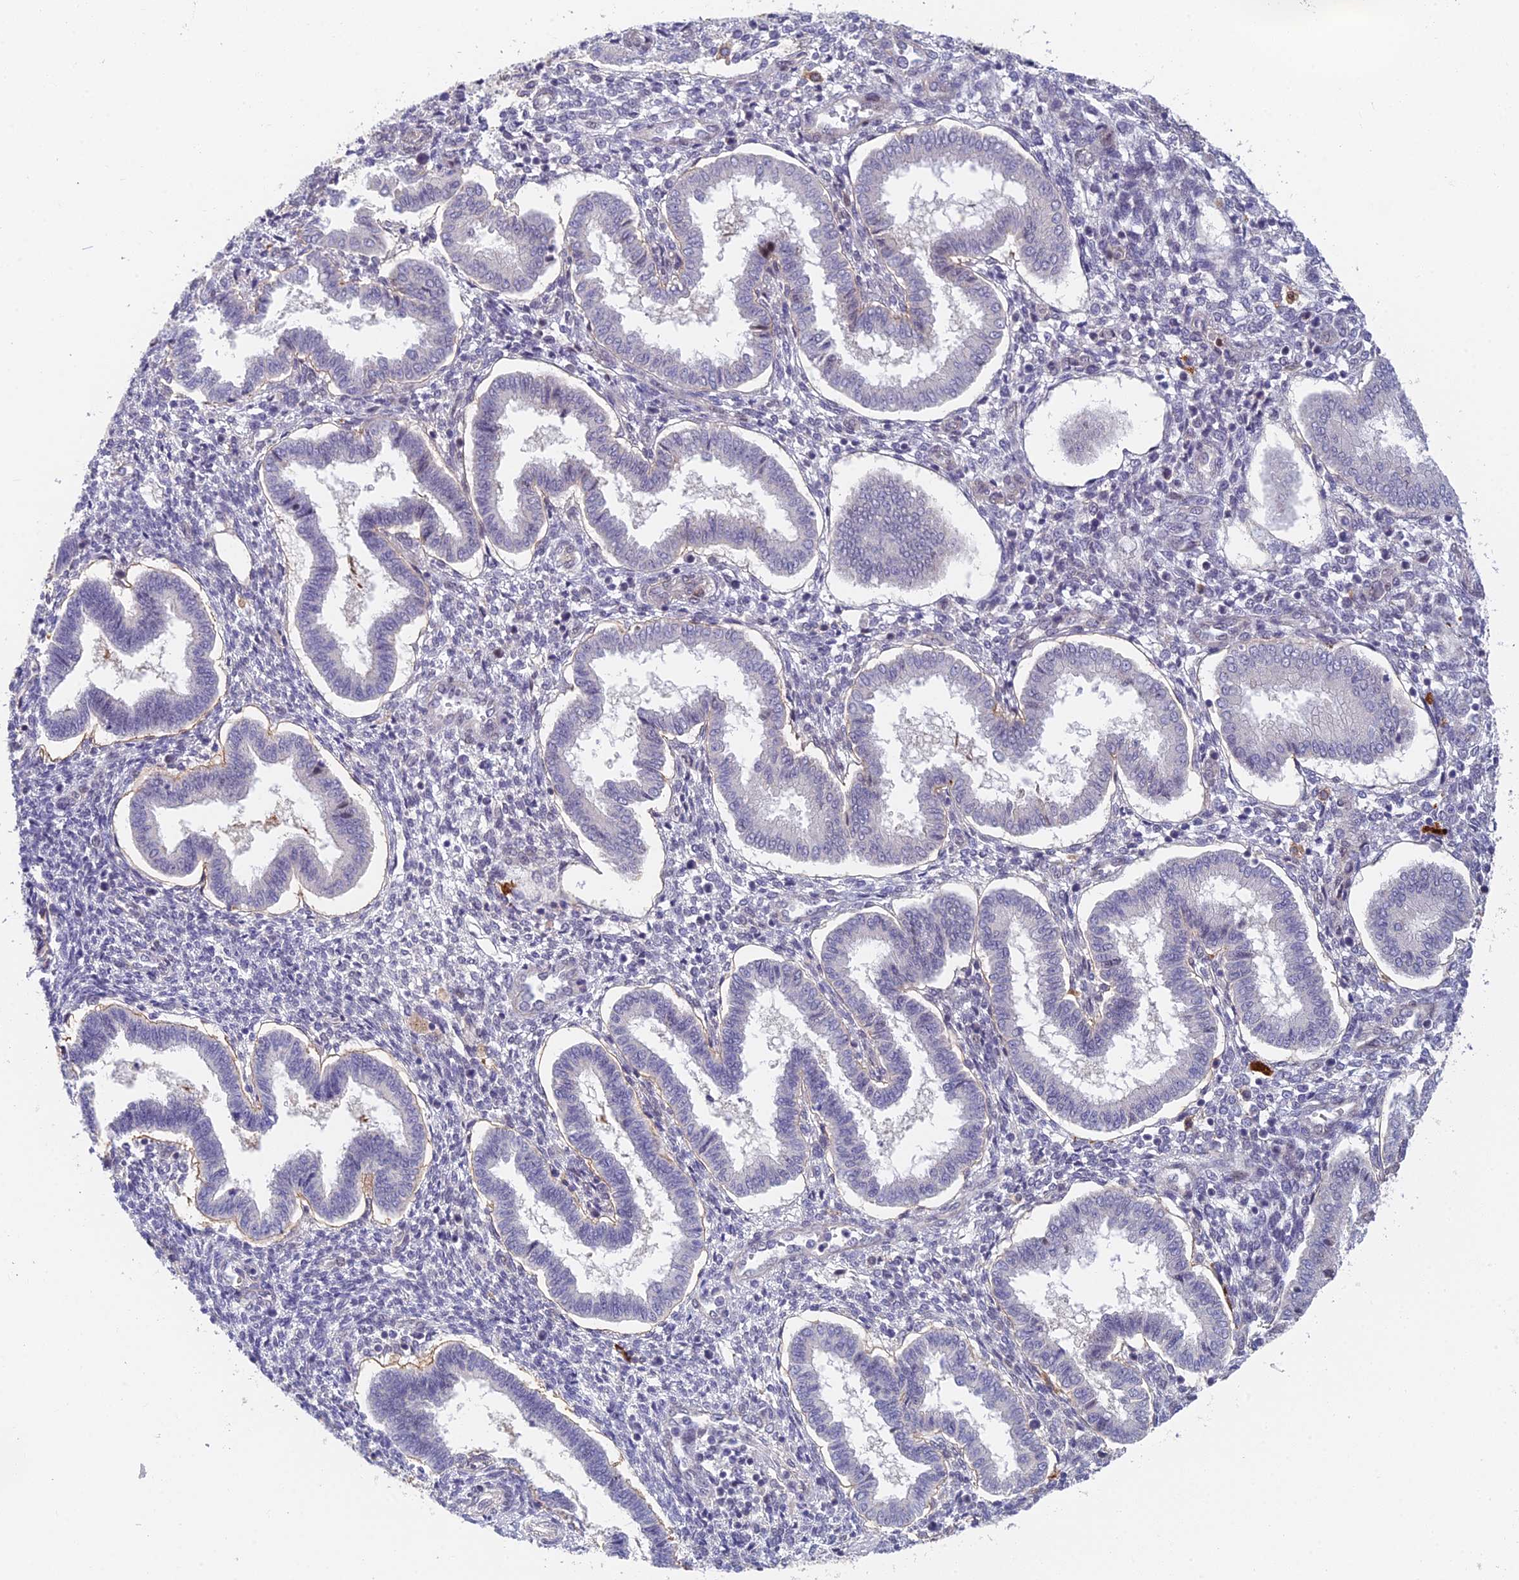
{"staining": {"intensity": "negative", "quantity": "none", "location": "none"}, "tissue": "endometrium", "cell_type": "Cells in endometrial stroma", "image_type": "normal", "snomed": [{"axis": "morphology", "description": "Normal tissue, NOS"}, {"axis": "topography", "description": "Endometrium"}], "caption": "Immunohistochemical staining of normal human endometrium shows no significant staining in cells in endometrial stroma.", "gene": "NSMCE1", "patient": {"sex": "female", "age": 24}}